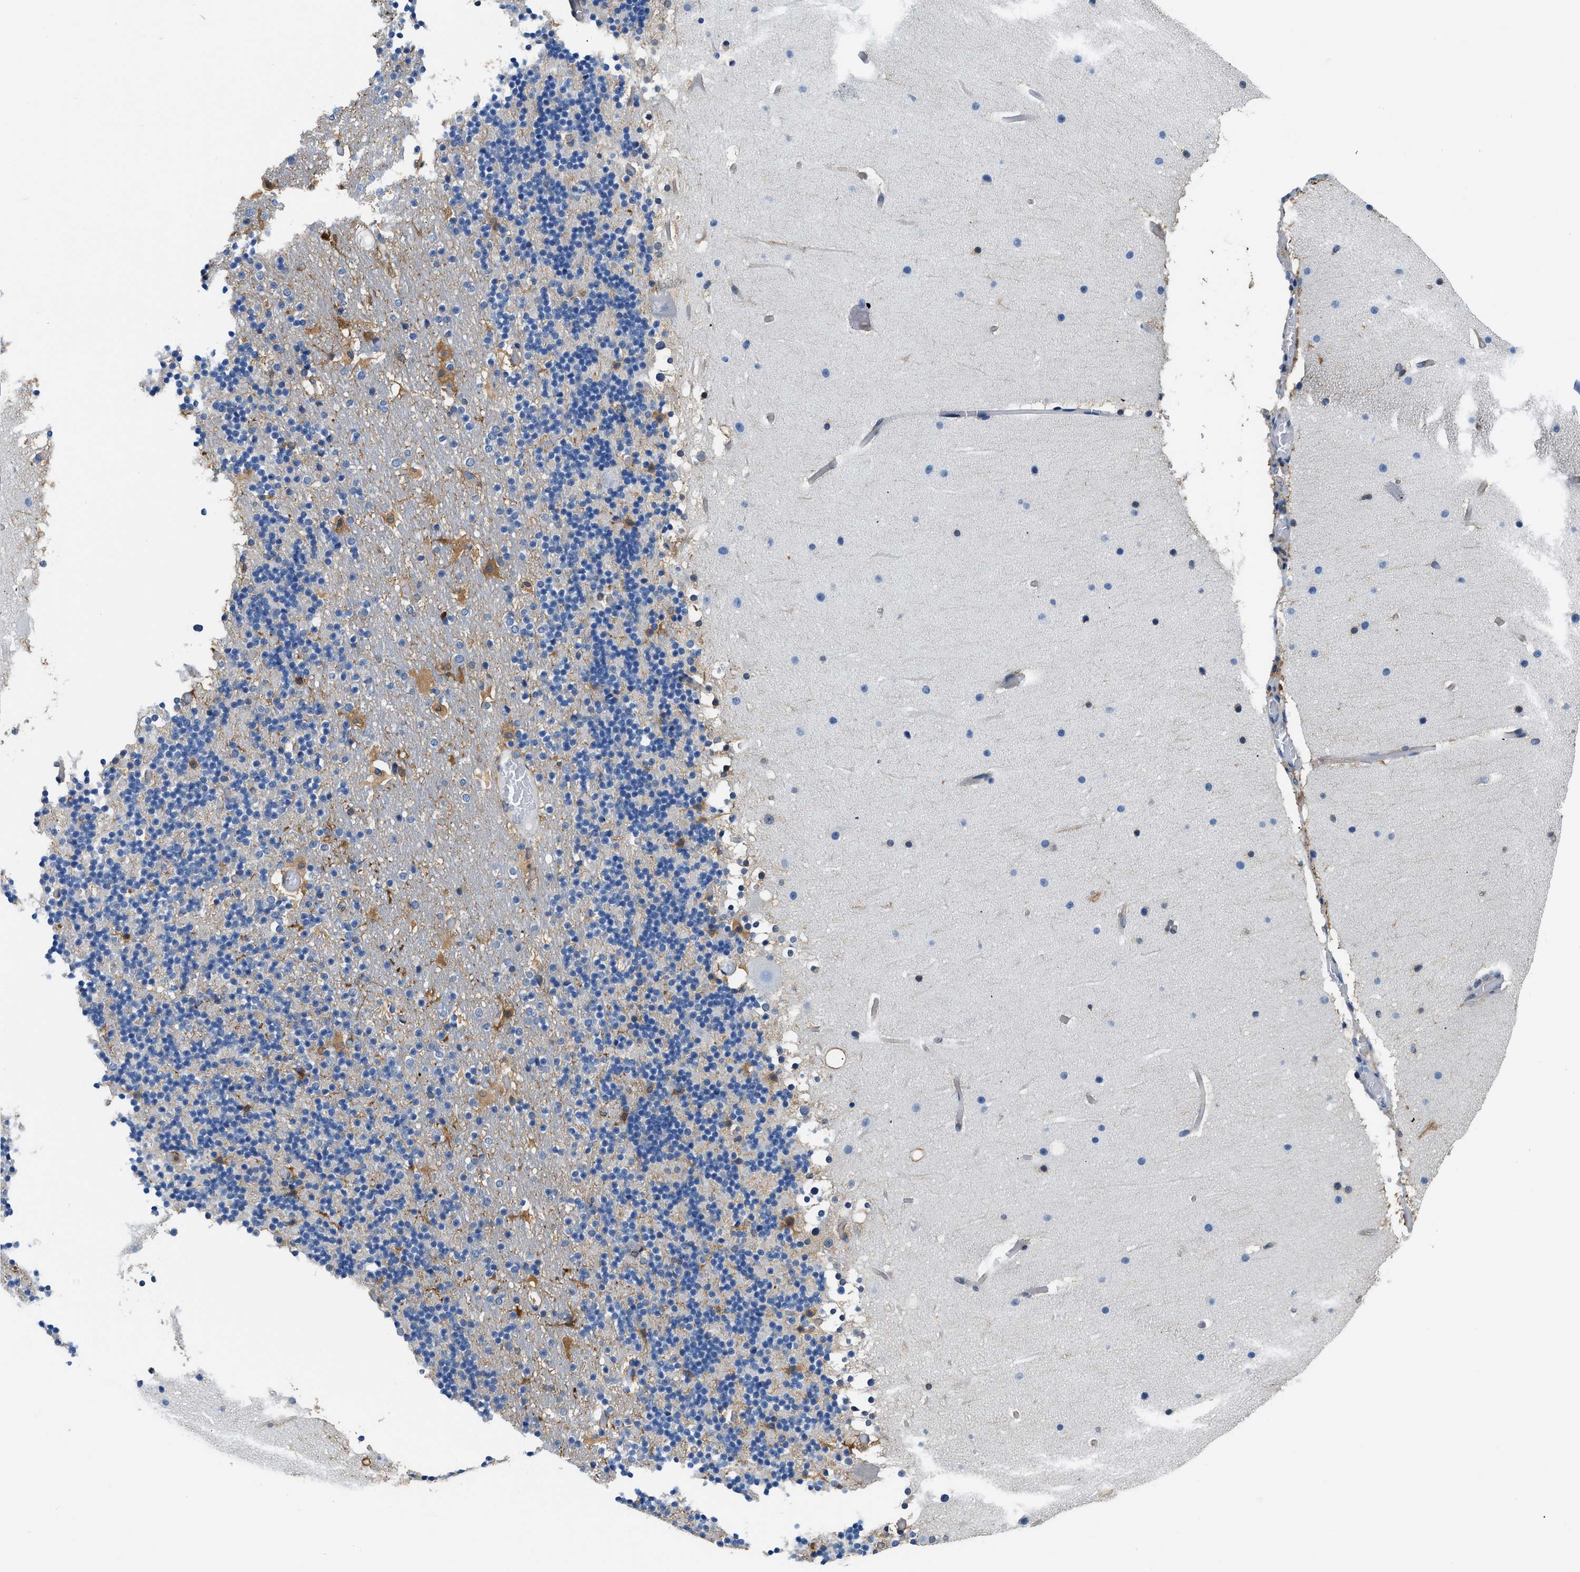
{"staining": {"intensity": "negative", "quantity": "none", "location": "none"}, "tissue": "cerebellum", "cell_type": "Cells in granular layer", "image_type": "normal", "snomed": [{"axis": "morphology", "description": "Normal tissue, NOS"}, {"axis": "topography", "description": "Cerebellum"}], "caption": "Immunohistochemistry (IHC) image of benign cerebellum: human cerebellum stained with DAB exhibits no significant protein positivity in cells in granular layer.", "gene": "PKM", "patient": {"sex": "male", "age": 57}}